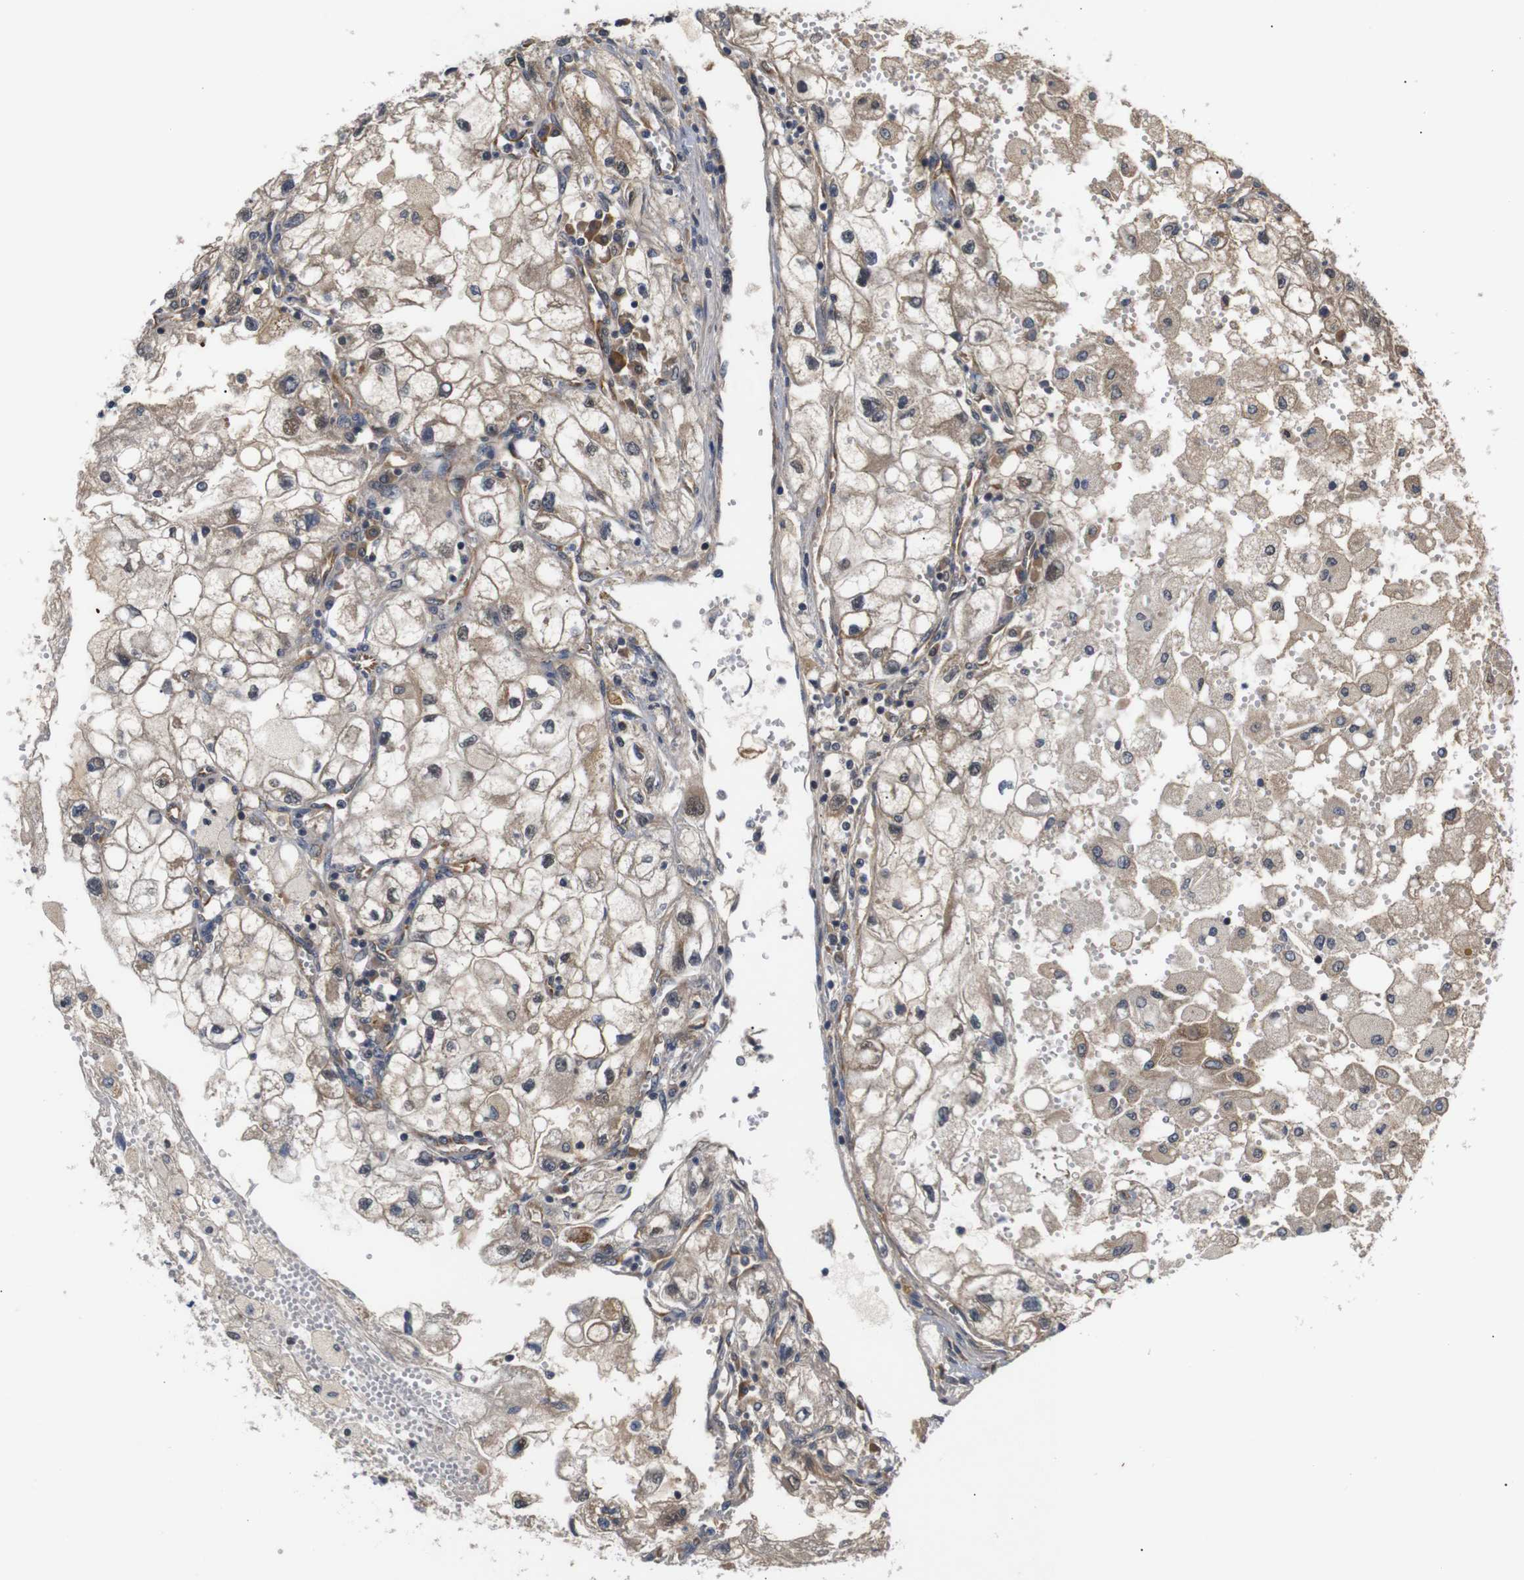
{"staining": {"intensity": "weak", "quantity": ">75%", "location": "cytoplasmic/membranous"}, "tissue": "renal cancer", "cell_type": "Tumor cells", "image_type": "cancer", "snomed": [{"axis": "morphology", "description": "Adenocarcinoma, NOS"}, {"axis": "topography", "description": "Kidney"}], "caption": "Protein expression analysis of renal cancer displays weak cytoplasmic/membranous staining in approximately >75% of tumor cells. Nuclei are stained in blue.", "gene": "RIPK1", "patient": {"sex": "female", "age": 70}}